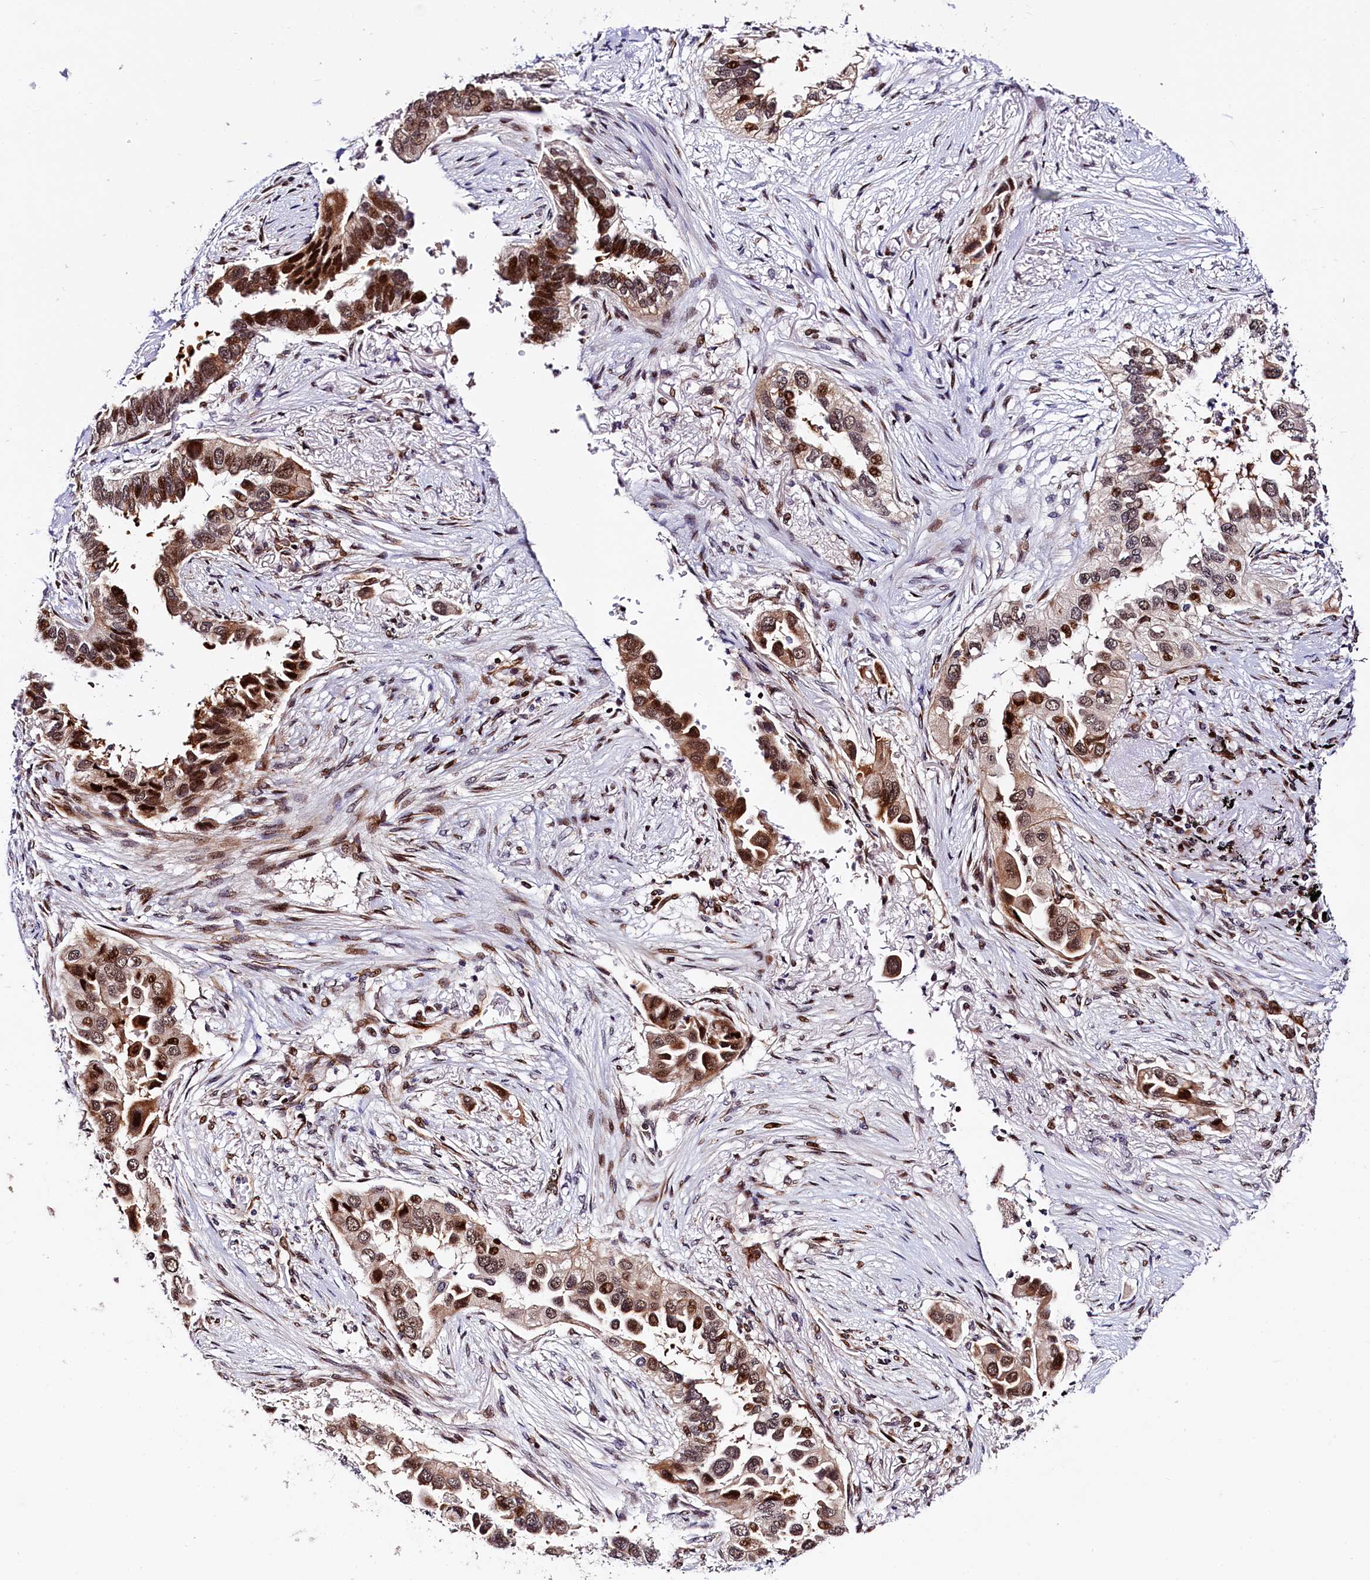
{"staining": {"intensity": "strong", "quantity": ">75%", "location": "cytoplasmic/membranous,nuclear"}, "tissue": "lung cancer", "cell_type": "Tumor cells", "image_type": "cancer", "snomed": [{"axis": "morphology", "description": "Adenocarcinoma, NOS"}, {"axis": "topography", "description": "Lung"}], "caption": "Brown immunohistochemical staining in adenocarcinoma (lung) demonstrates strong cytoplasmic/membranous and nuclear positivity in approximately >75% of tumor cells.", "gene": "TRMT112", "patient": {"sex": "female", "age": 76}}